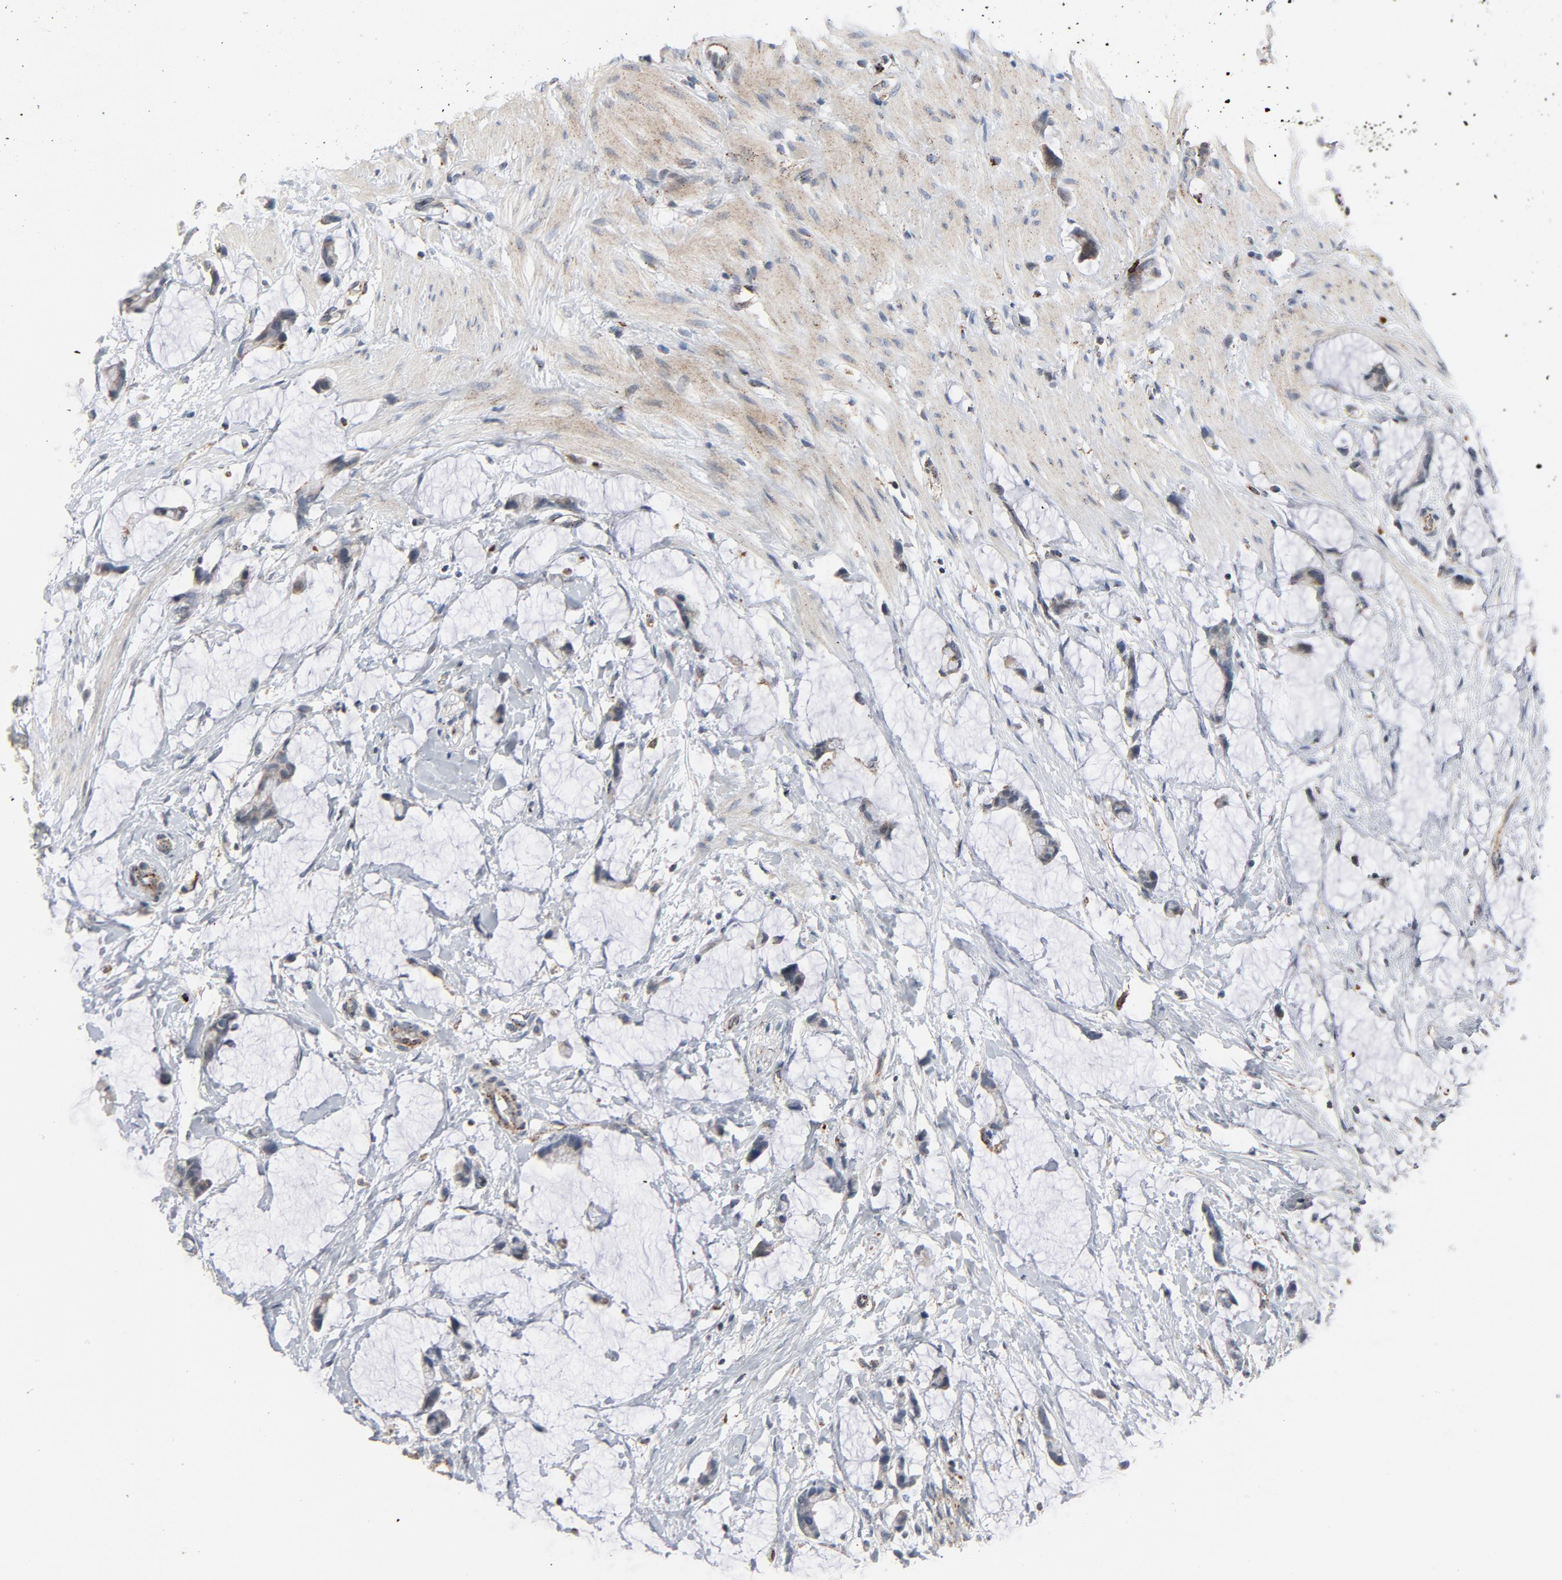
{"staining": {"intensity": "weak", "quantity": ">75%", "location": "cytoplasmic/membranous"}, "tissue": "colorectal cancer", "cell_type": "Tumor cells", "image_type": "cancer", "snomed": [{"axis": "morphology", "description": "Normal tissue, NOS"}, {"axis": "morphology", "description": "Adenocarcinoma, NOS"}, {"axis": "topography", "description": "Colon"}, {"axis": "topography", "description": "Peripheral nerve tissue"}], "caption": "Colorectal adenocarcinoma stained with immunohistochemistry (IHC) demonstrates weak cytoplasmic/membranous staining in about >75% of tumor cells.", "gene": "AKT2", "patient": {"sex": "male", "age": 14}}